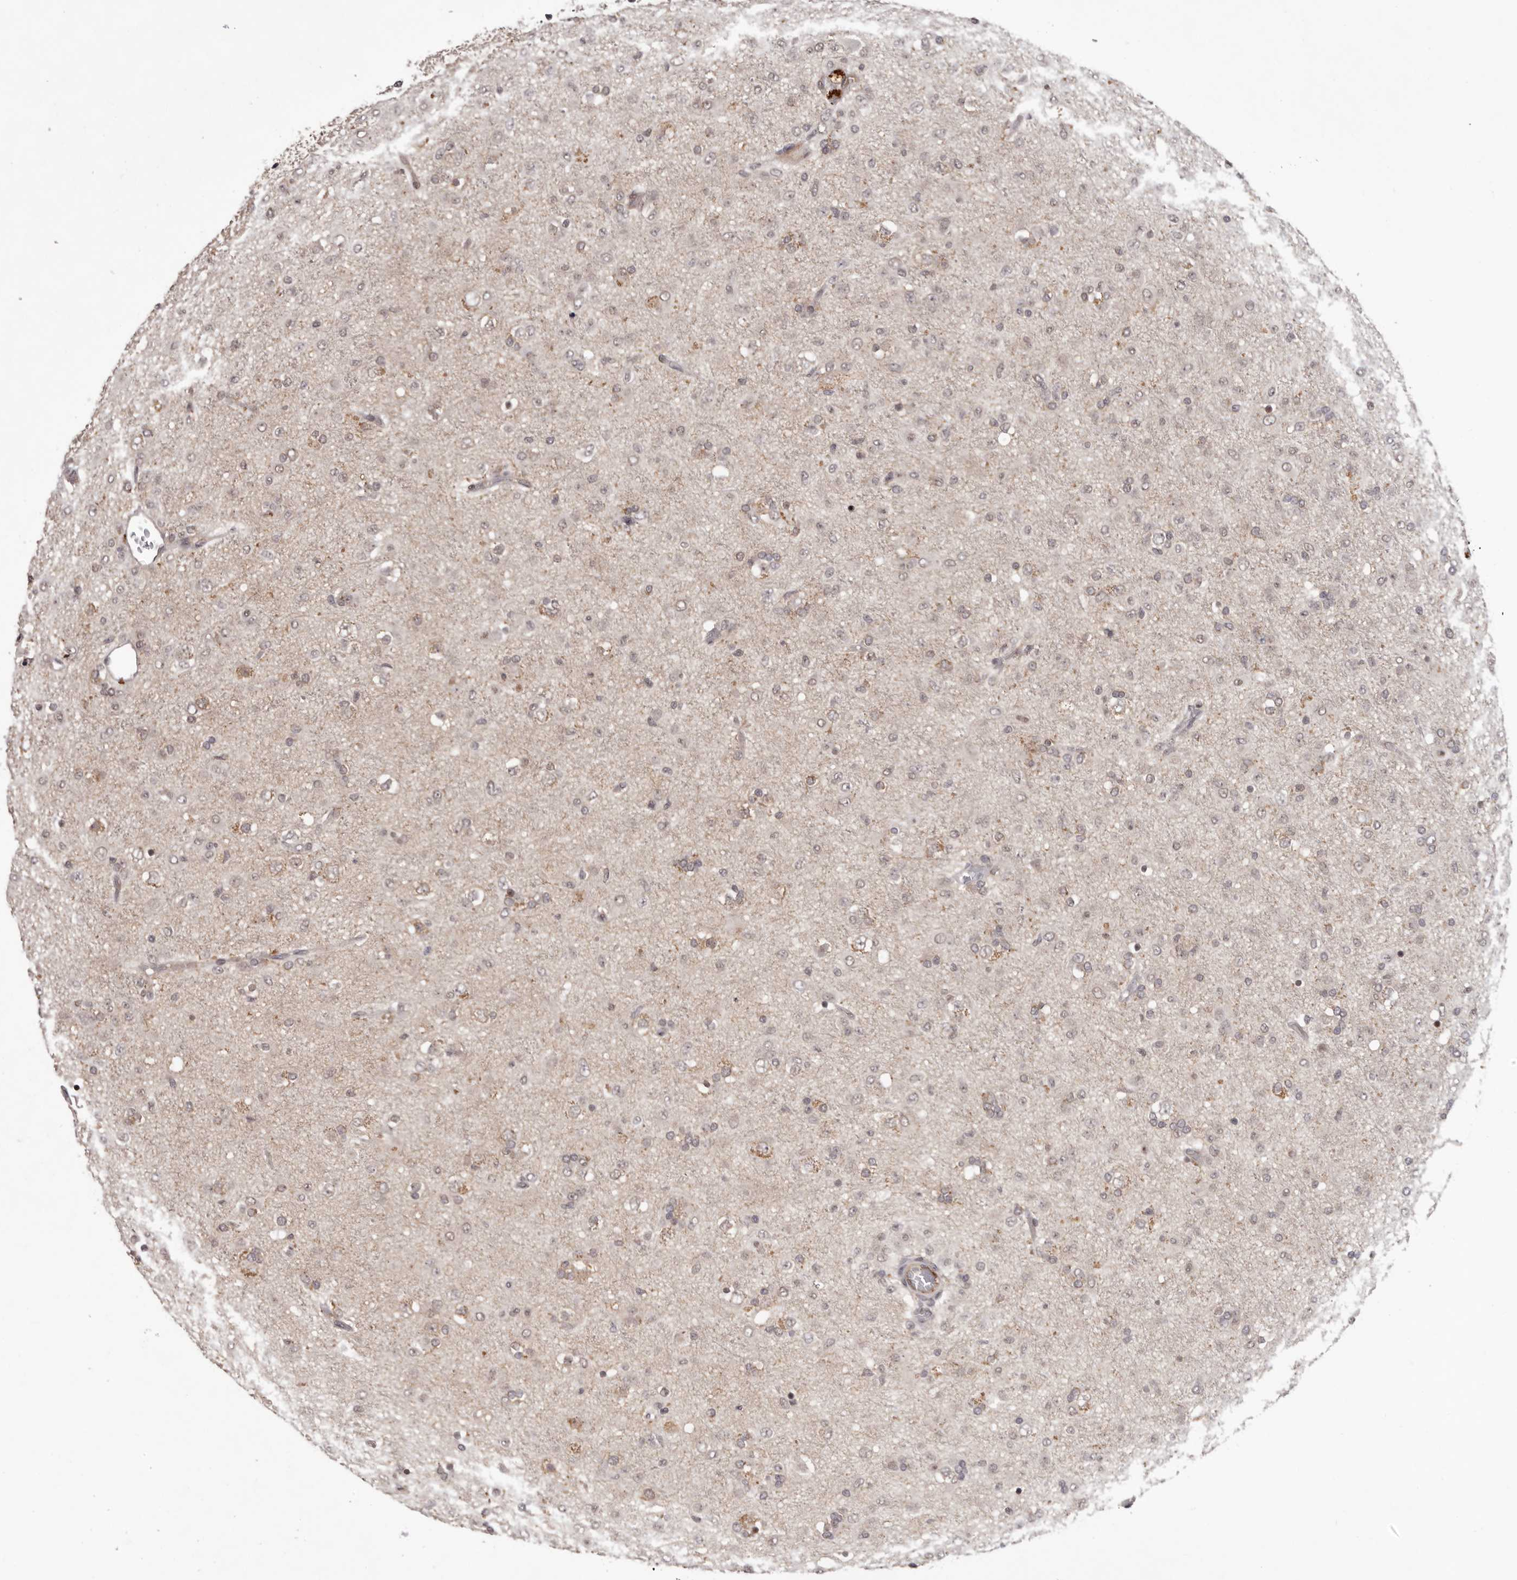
{"staining": {"intensity": "negative", "quantity": "none", "location": "none"}, "tissue": "glioma", "cell_type": "Tumor cells", "image_type": "cancer", "snomed": [{"axis": "morphology", "description": "Glioma, malignant, Low grade"}, {"axis": "topography", "description": "Brain"}], "caption": "Immunohistochemistry image of neoplastic tissue: malignant glioma (low-grade) stained with DAB (3,3'-diaminobenzidine) displays no significant protein staining in tumor cells.", "gene": "TBX5", "patient": {"sex": "male", "age": 65}}